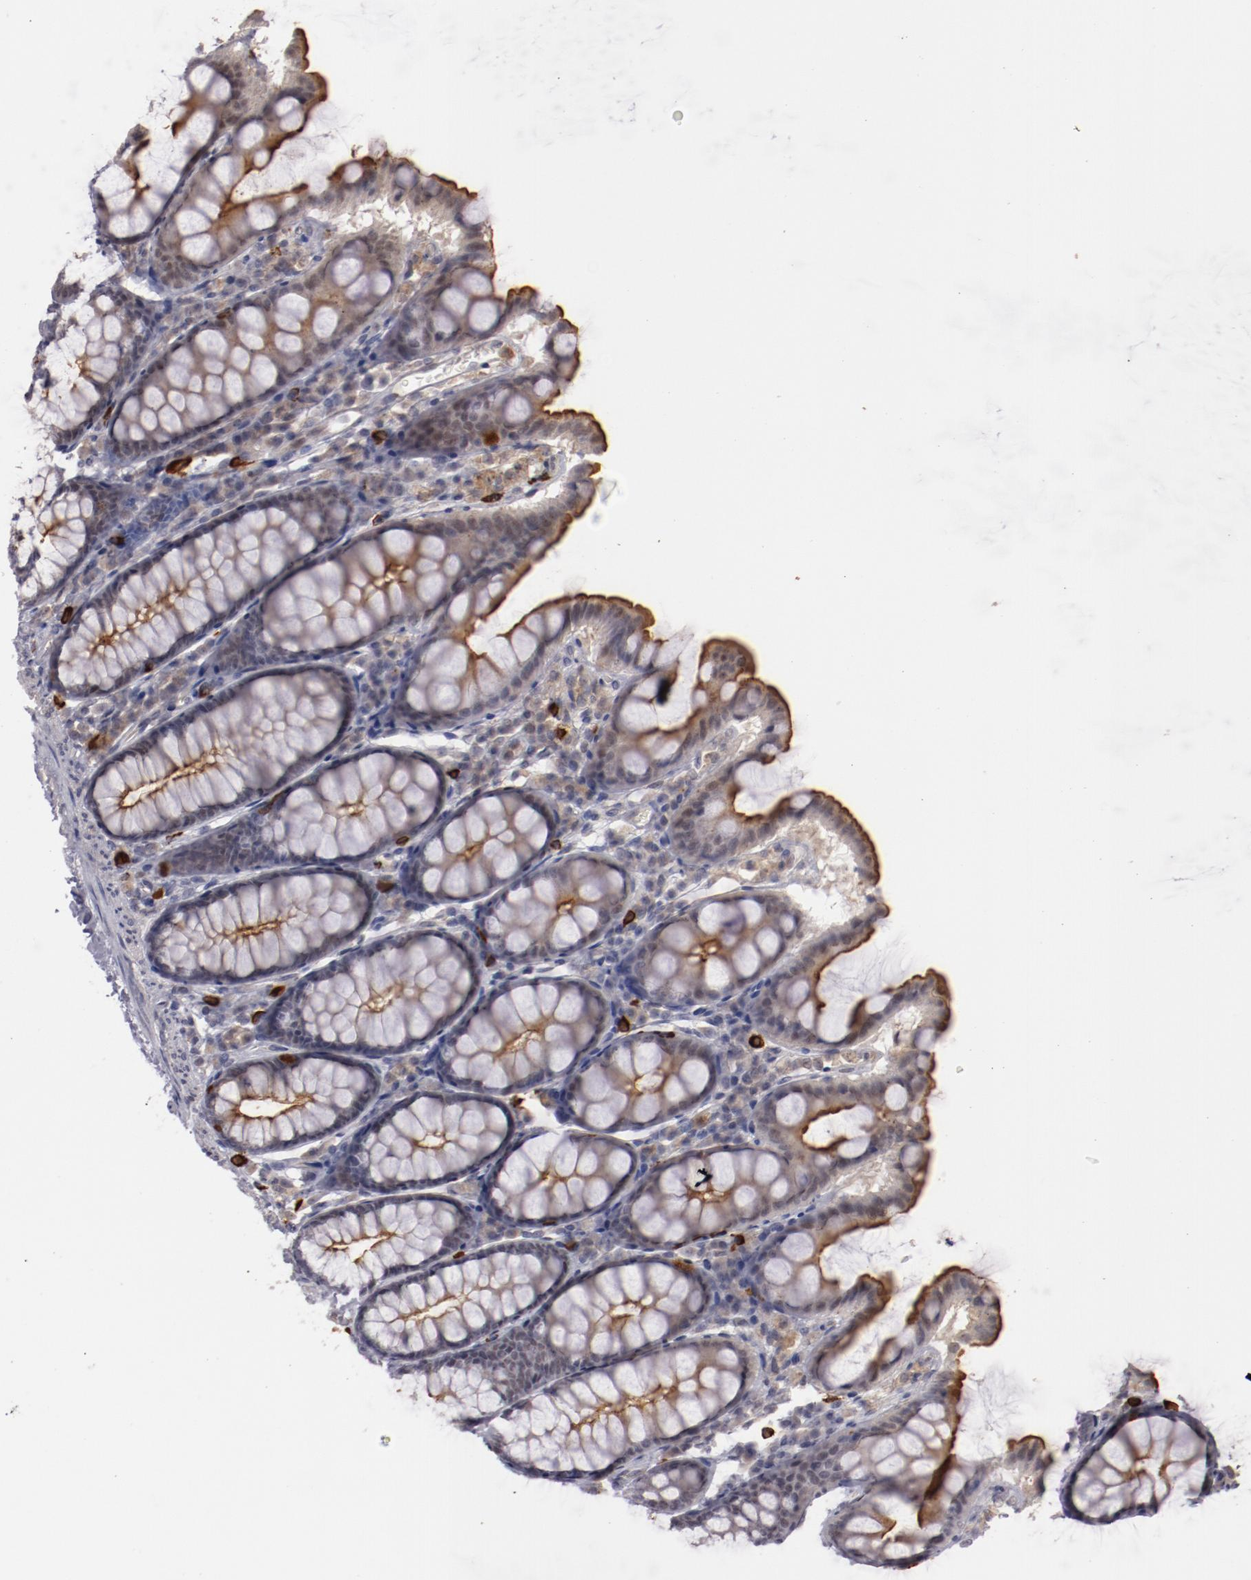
{"staining": {"intensity": "negative", "quantity": "none", "location": "none"}, "tissue": "colon", "cell_type": "Endothelial cells", "image_type": "normal", "snomed": [{"axis": "morphology", "description": "Normal tissue, NOS"}, {"axis": "topography", "description": "Colon"}], "caption": "Human colon stained for a protein using IHC displays no expression in endothelial cells.", "gene": "STX3", "patient": {"sex": "female", "age": 61}}